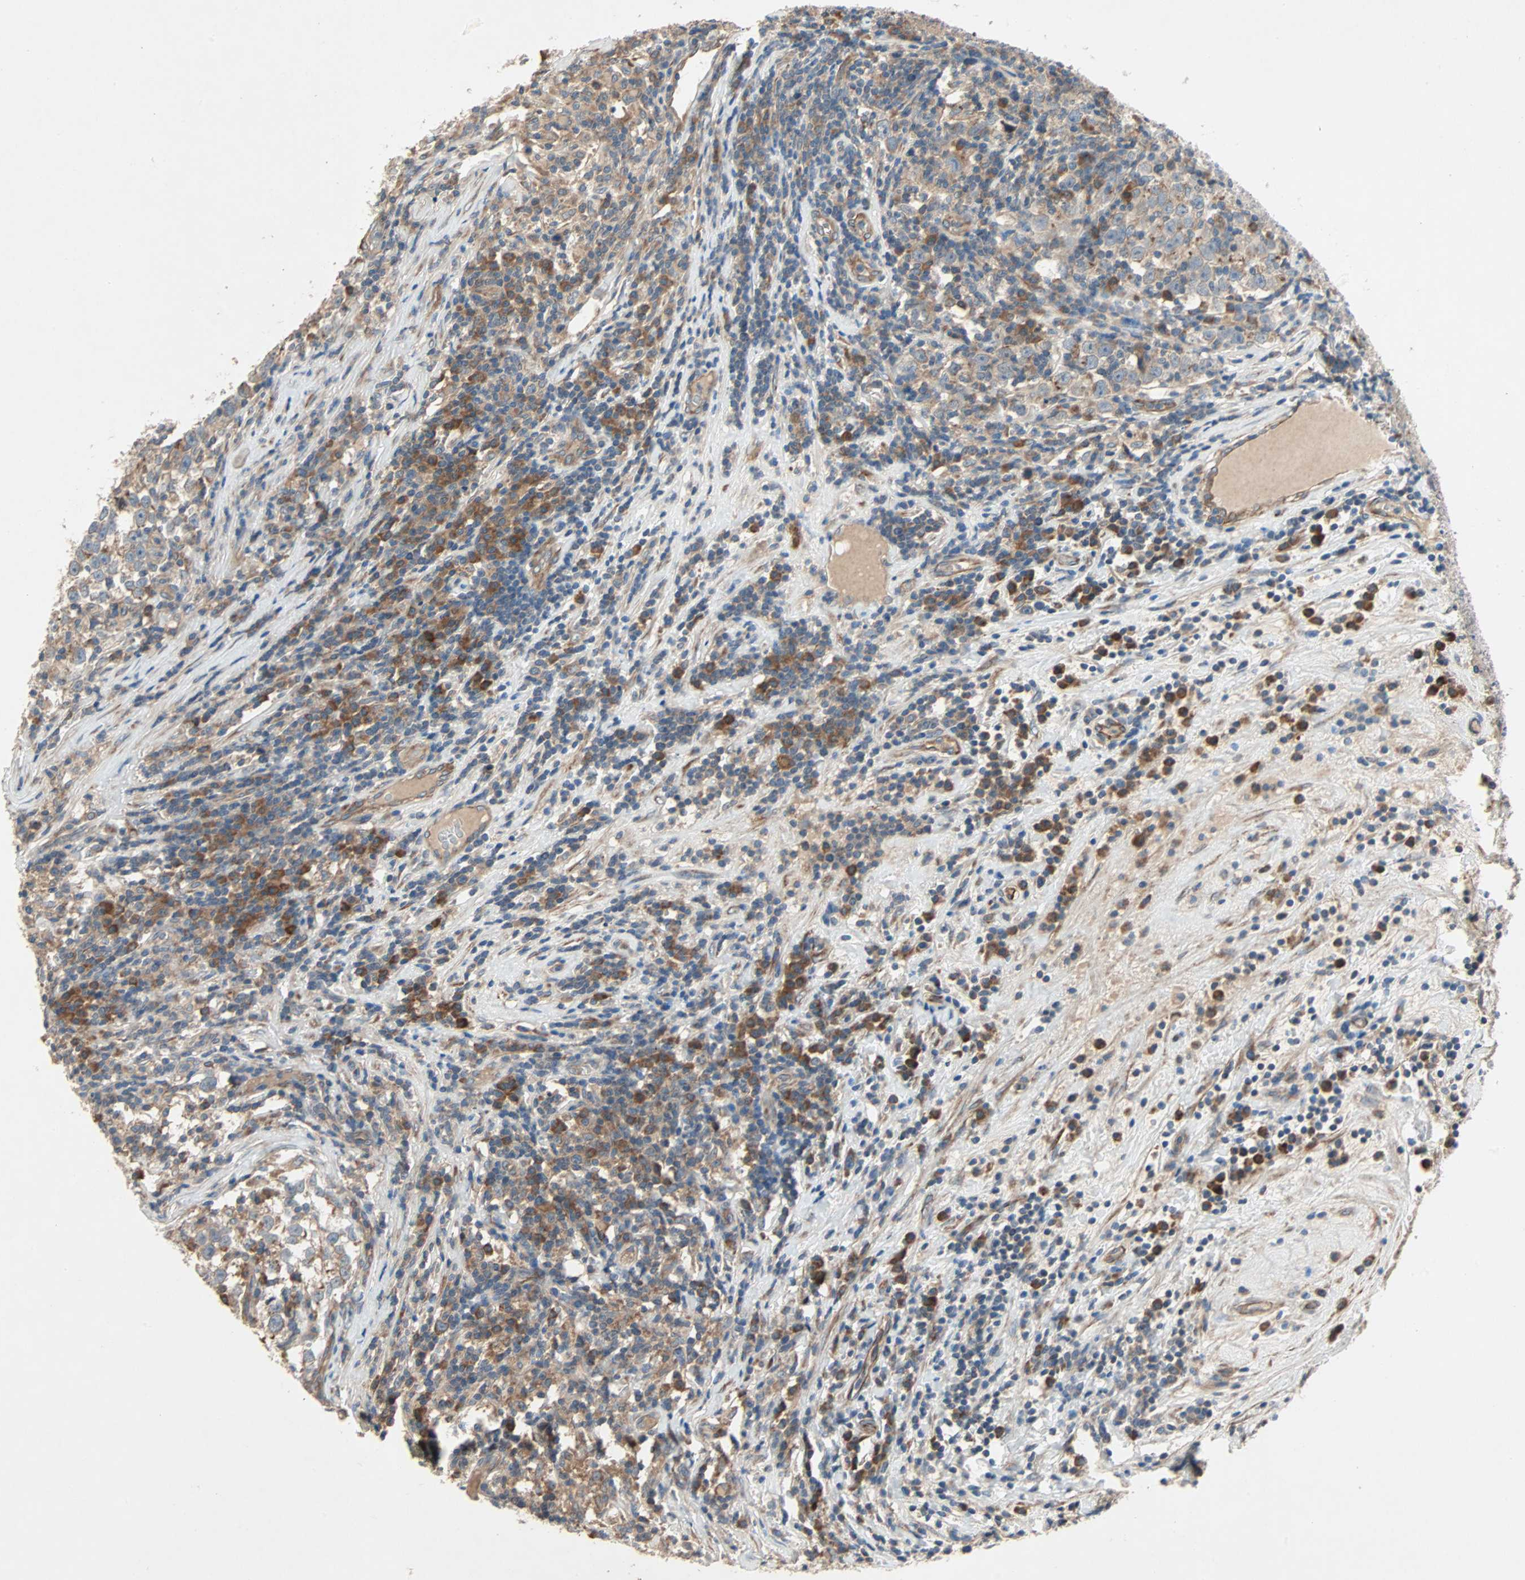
{"staining": {"intensity": "weak", "quantity": ">75%", "location": "cytoplasmic/membranous"}, "tissue": "testis cancer", "cell_type": "Tumor cells", "image_type": "cancer", "snomed": [{"axis": "morphology", "description": "Seminoma, NOS"}, {"axis": "topography", "description": "Testis"}], "caption": "Immunohistochemical staining of human testis cancer reveals low levels of weak cytoplasmic/membranous expression in approximately >75% of tumor cells.", "gene": "XYLT1", "patient": {"sex": "male", "age": 43}}